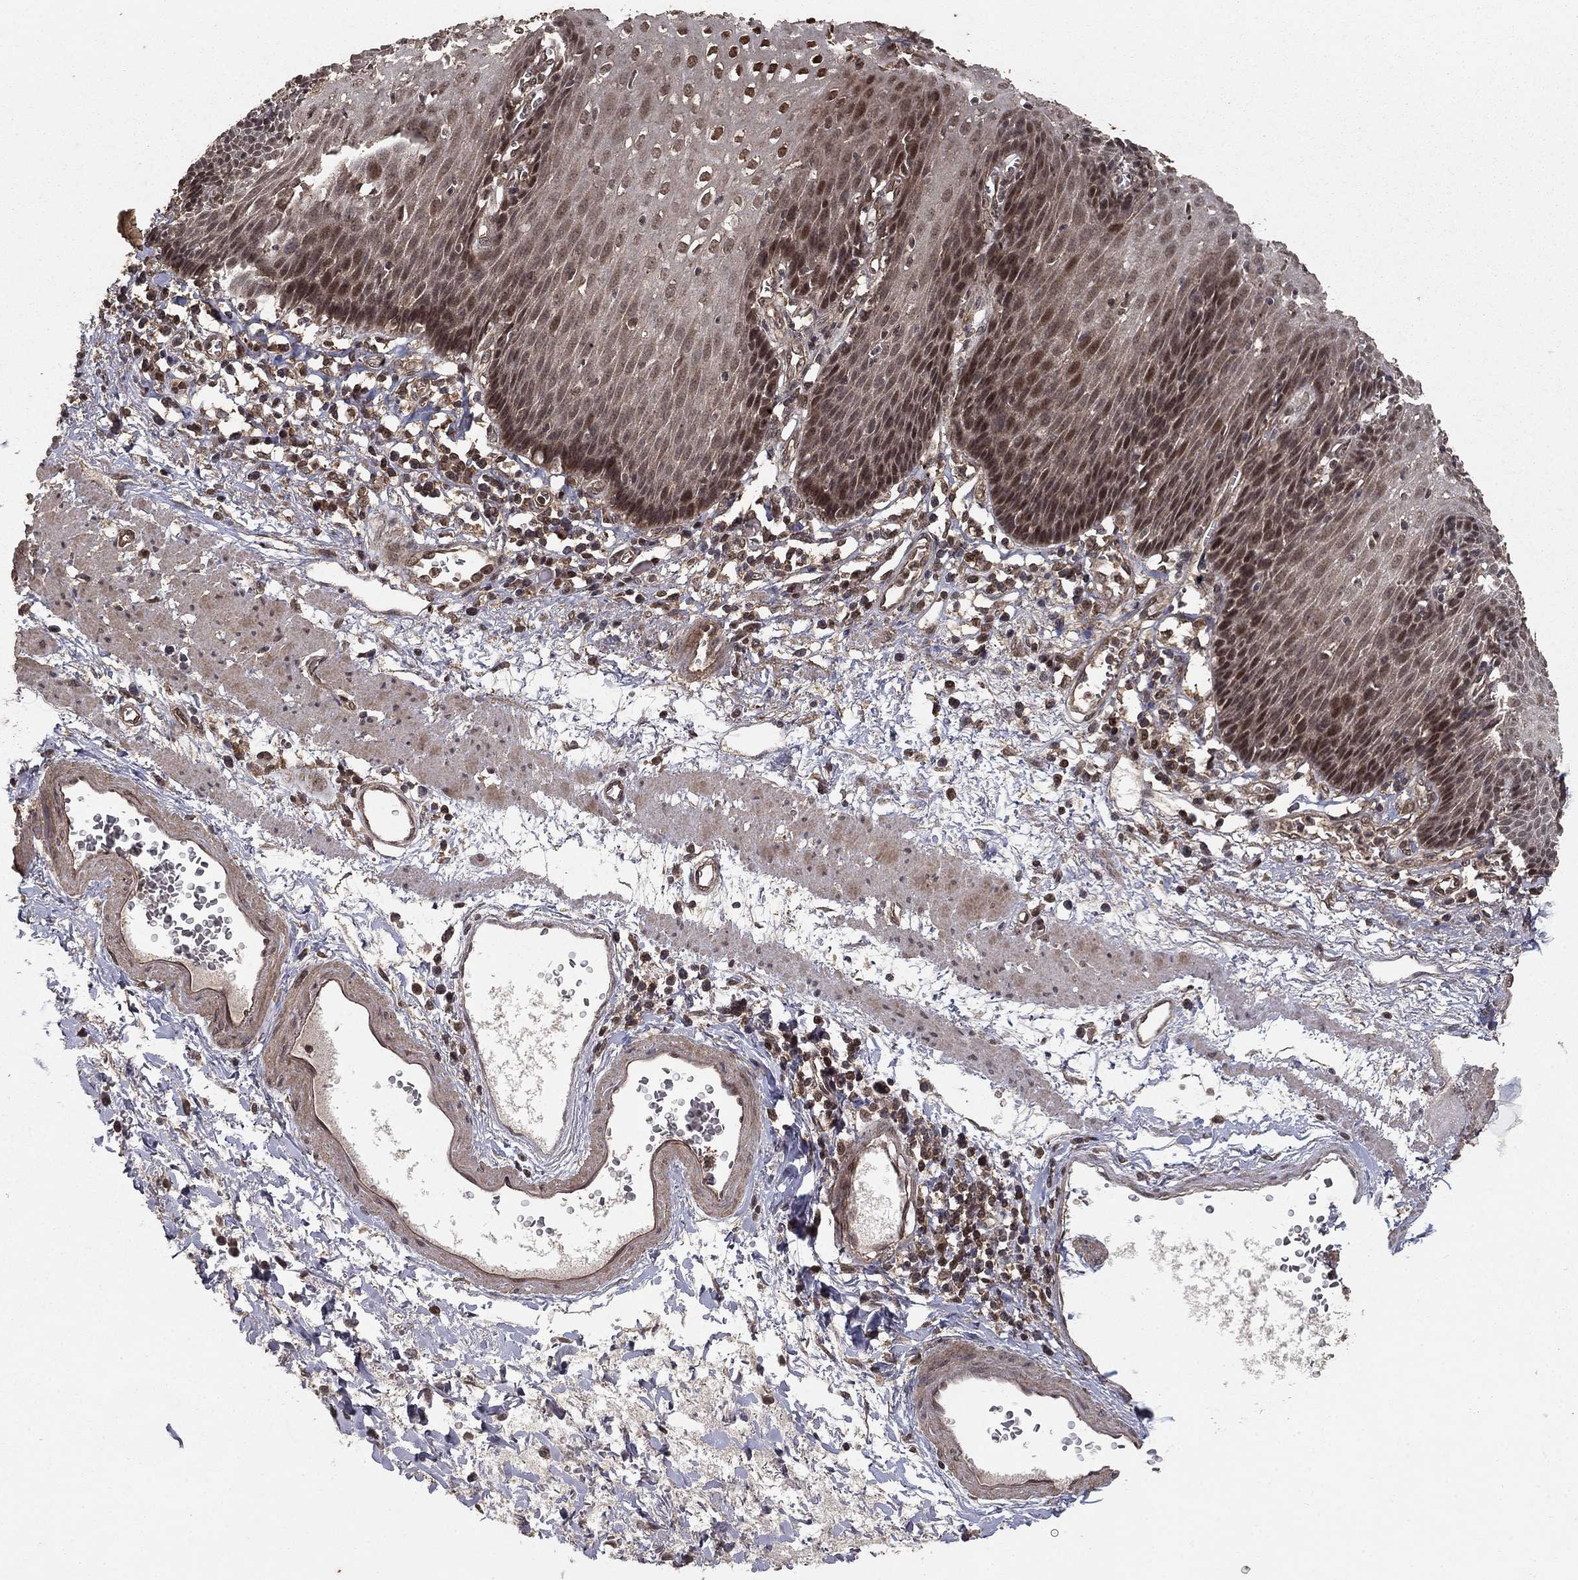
{"staining": {"intensity": "strong", "quantity": "25%-75%", "location": "nuclear"}, "tissue": "esophagus", "cell_type": "Squamous epithelial cells", "image_type": "normal", "snomed": [{"axis": "morphology", "description": "Normal tissue, NOS"}, {"axis": "topography", "description": "Esophagus"}], "caption": "A high-resolution image shows immunohistochemistry (IHC) staining of normal esophagus, which shows strong nuclear staining in approximately 25%-75% of squamous epithelial cells. The protein of interest is shown in brown color, while the nuclei are stained blue.", "gene": "PRDM1", "patient": {"sex": "male", "age": 57}}